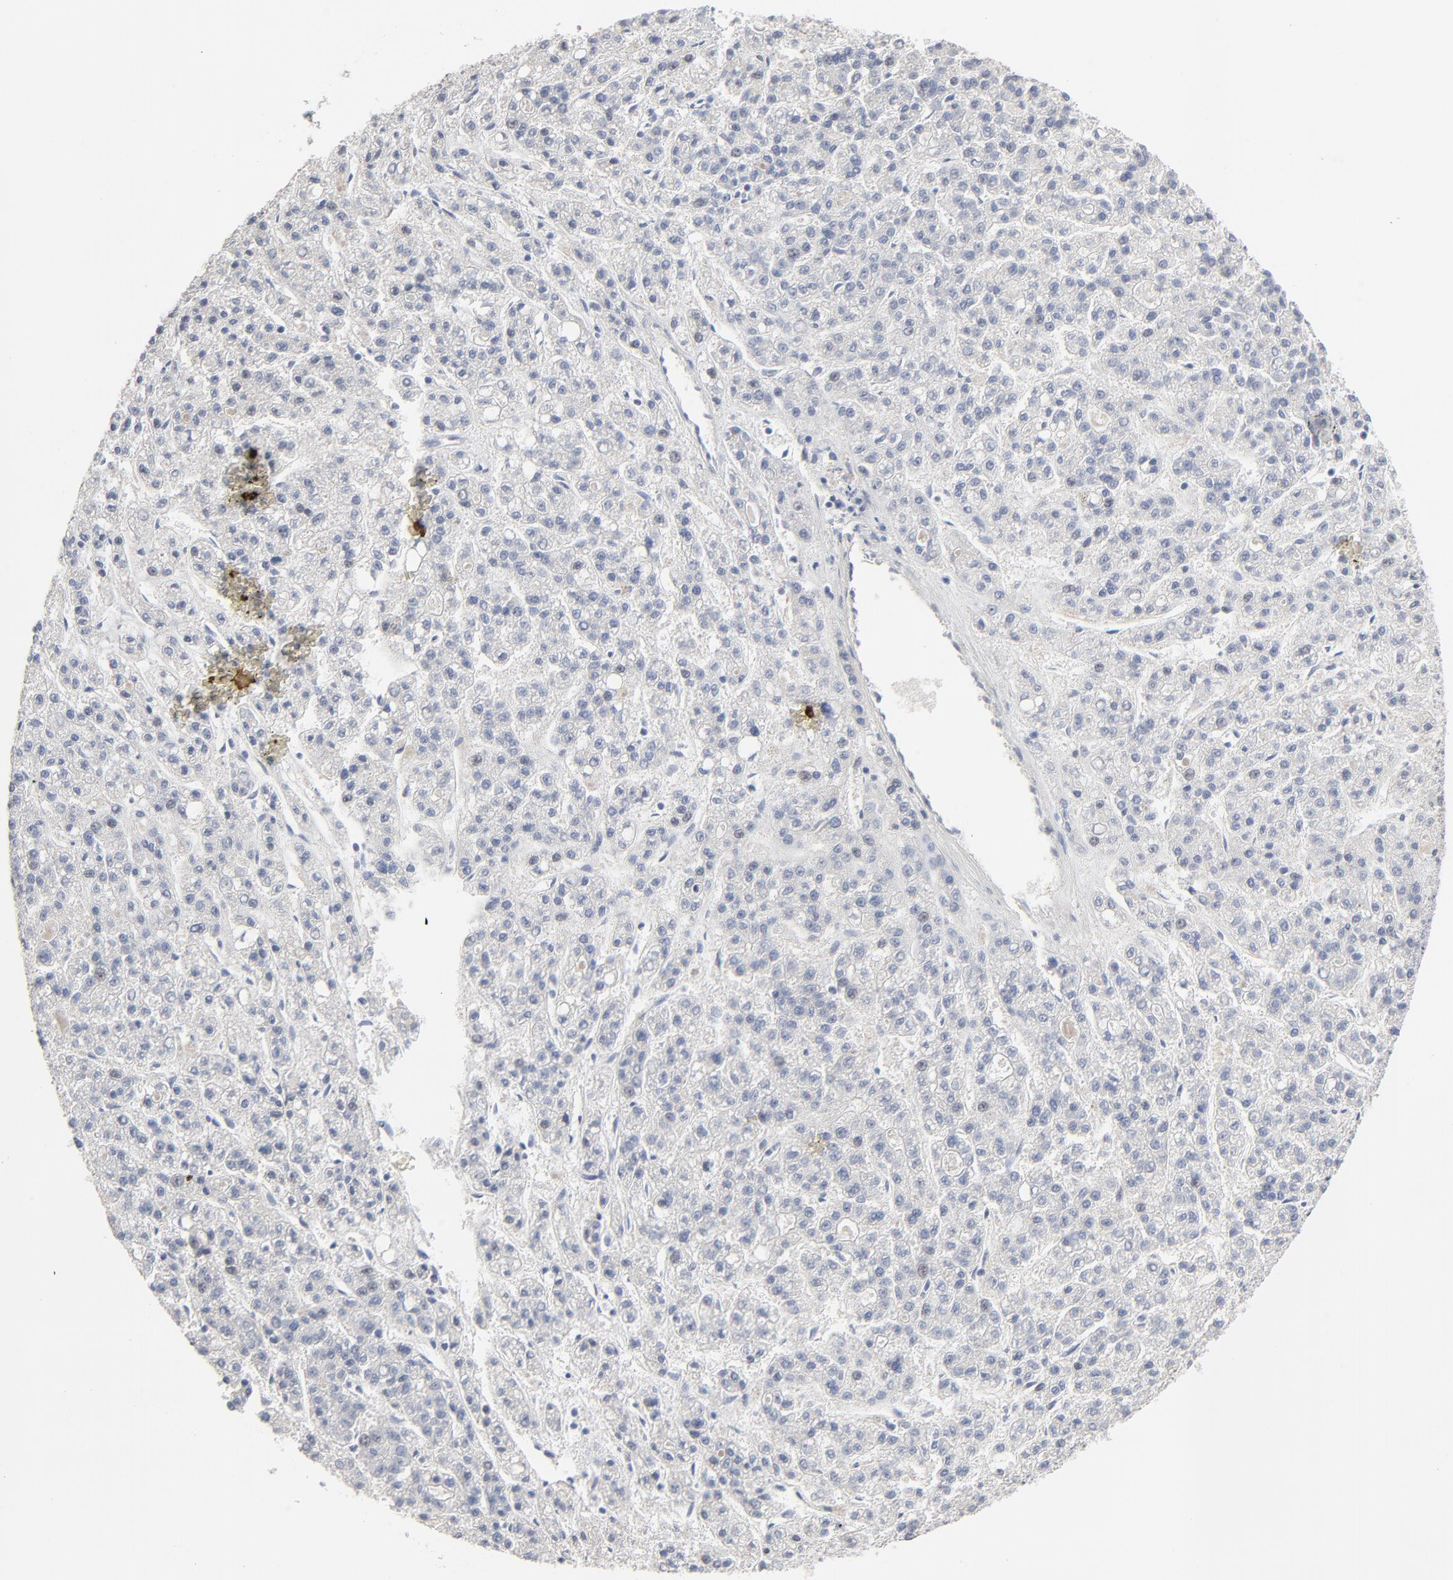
{"staining": {"intensity": "negative", "quantity": "none", "location": "none"}, "tissue": "liver cancer", "cell_type": "Tumor cells", "image_type": "cancer", "snomed": [{"axis": "morphology", "description": "Carcinoma, Hepatocellular, NOS"}, {"axis": "topography", "description": "Liver"}], "caption": "Immunohistochemistry (IHC) photomicrograph of human liver cancer (hepatocellular carcinoma) stained for a protein (brown), which displays no staining in tumor cells.", "gene": "NLGN3", "patient": {"sex": "male", "age": 70}}